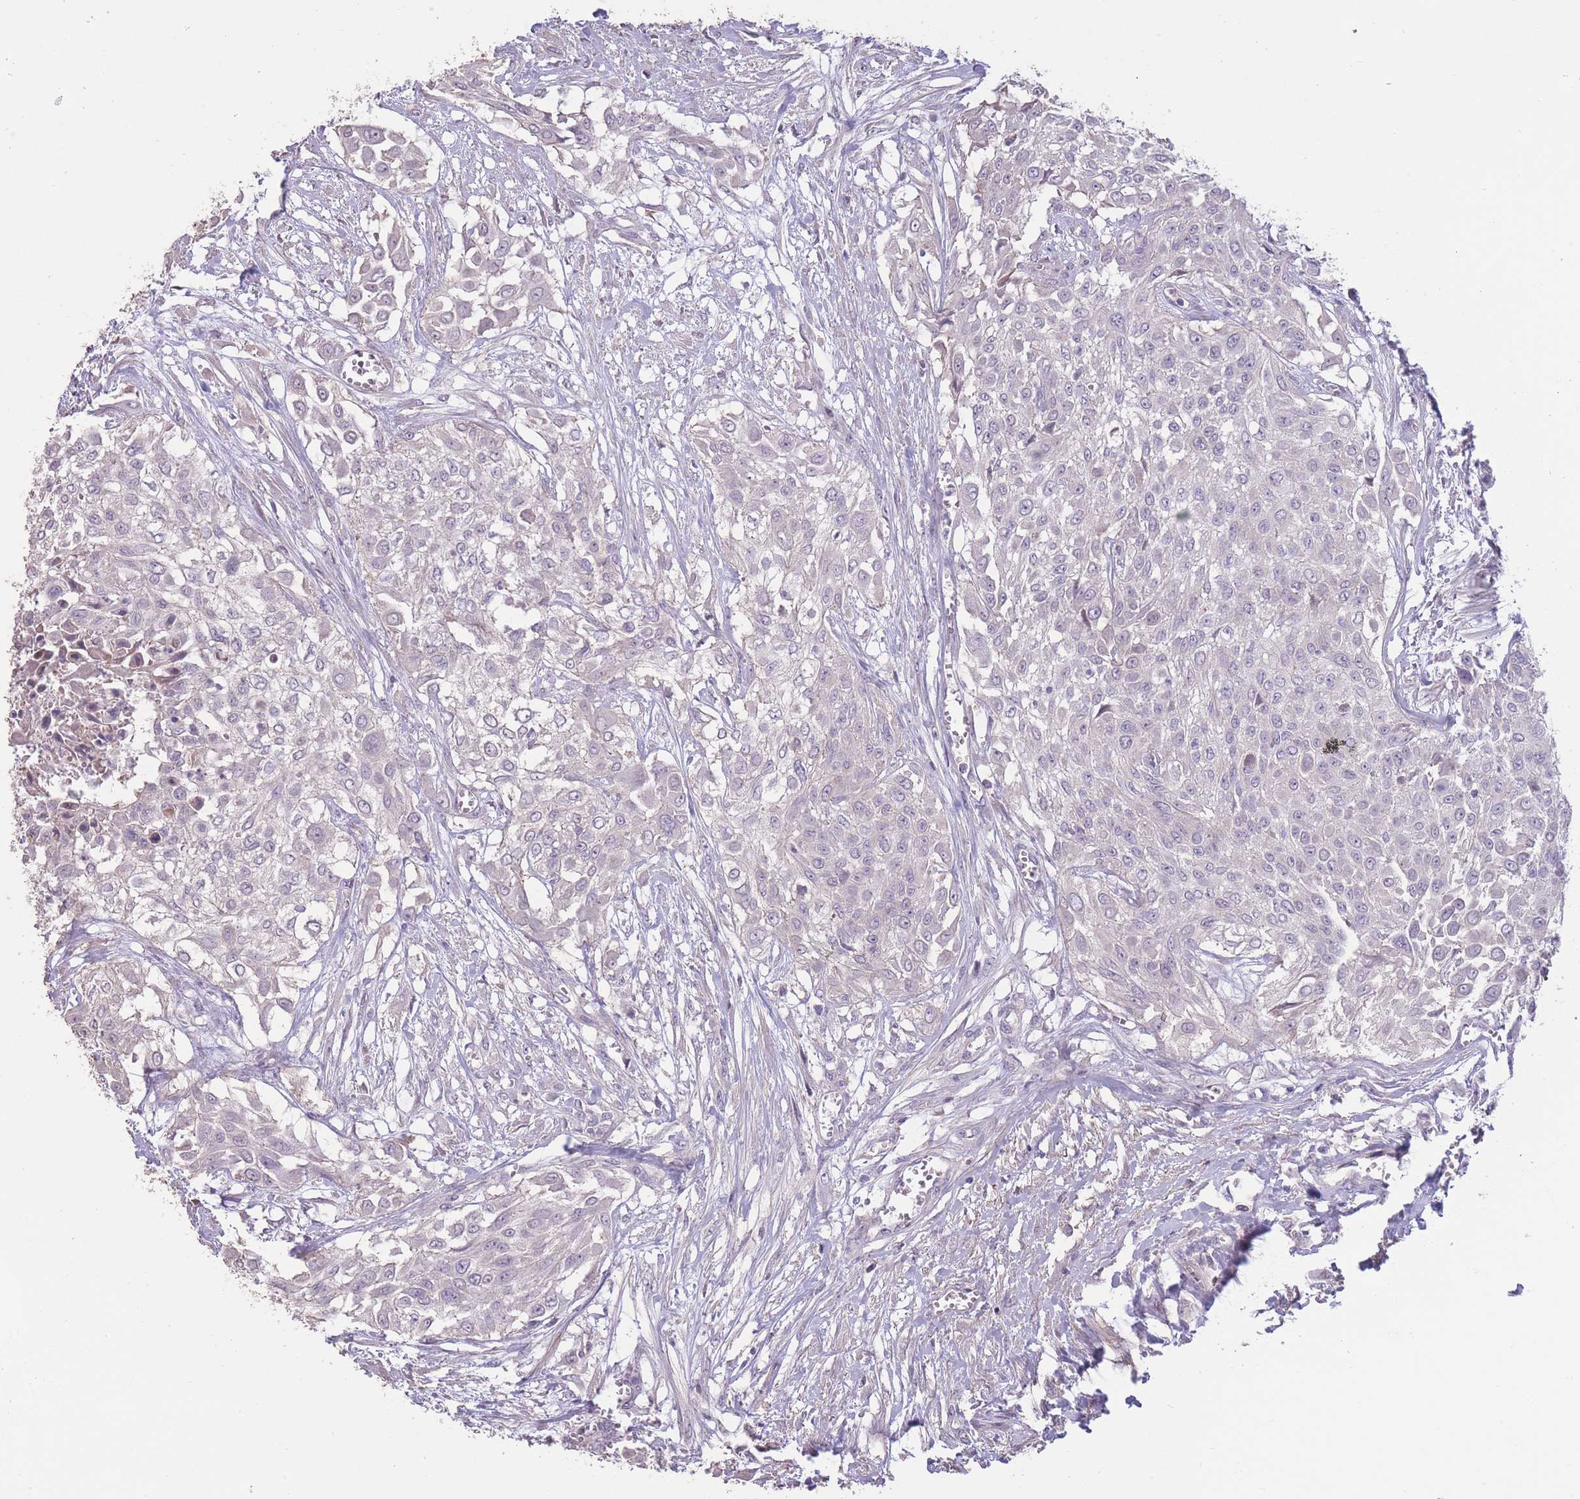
{"staining": {"intensity": "negative", "quantity": "none", "location": "none"}, "tissue": "urothelial cancer", "cell_type": "Tumor cells", "image_type": "cancer", "snomed": [{"axis": "morphology", "description": "Urothelial carcinoma, High grade"}, {"axis": "topography", "description": "Urinary bladder"}], "caption": "Histopathology image shows no significant protein staining in tumor cells of urothelial cancer.", "gene": "RSPH10B", "patient": {"sex": "male", "age": 57}}